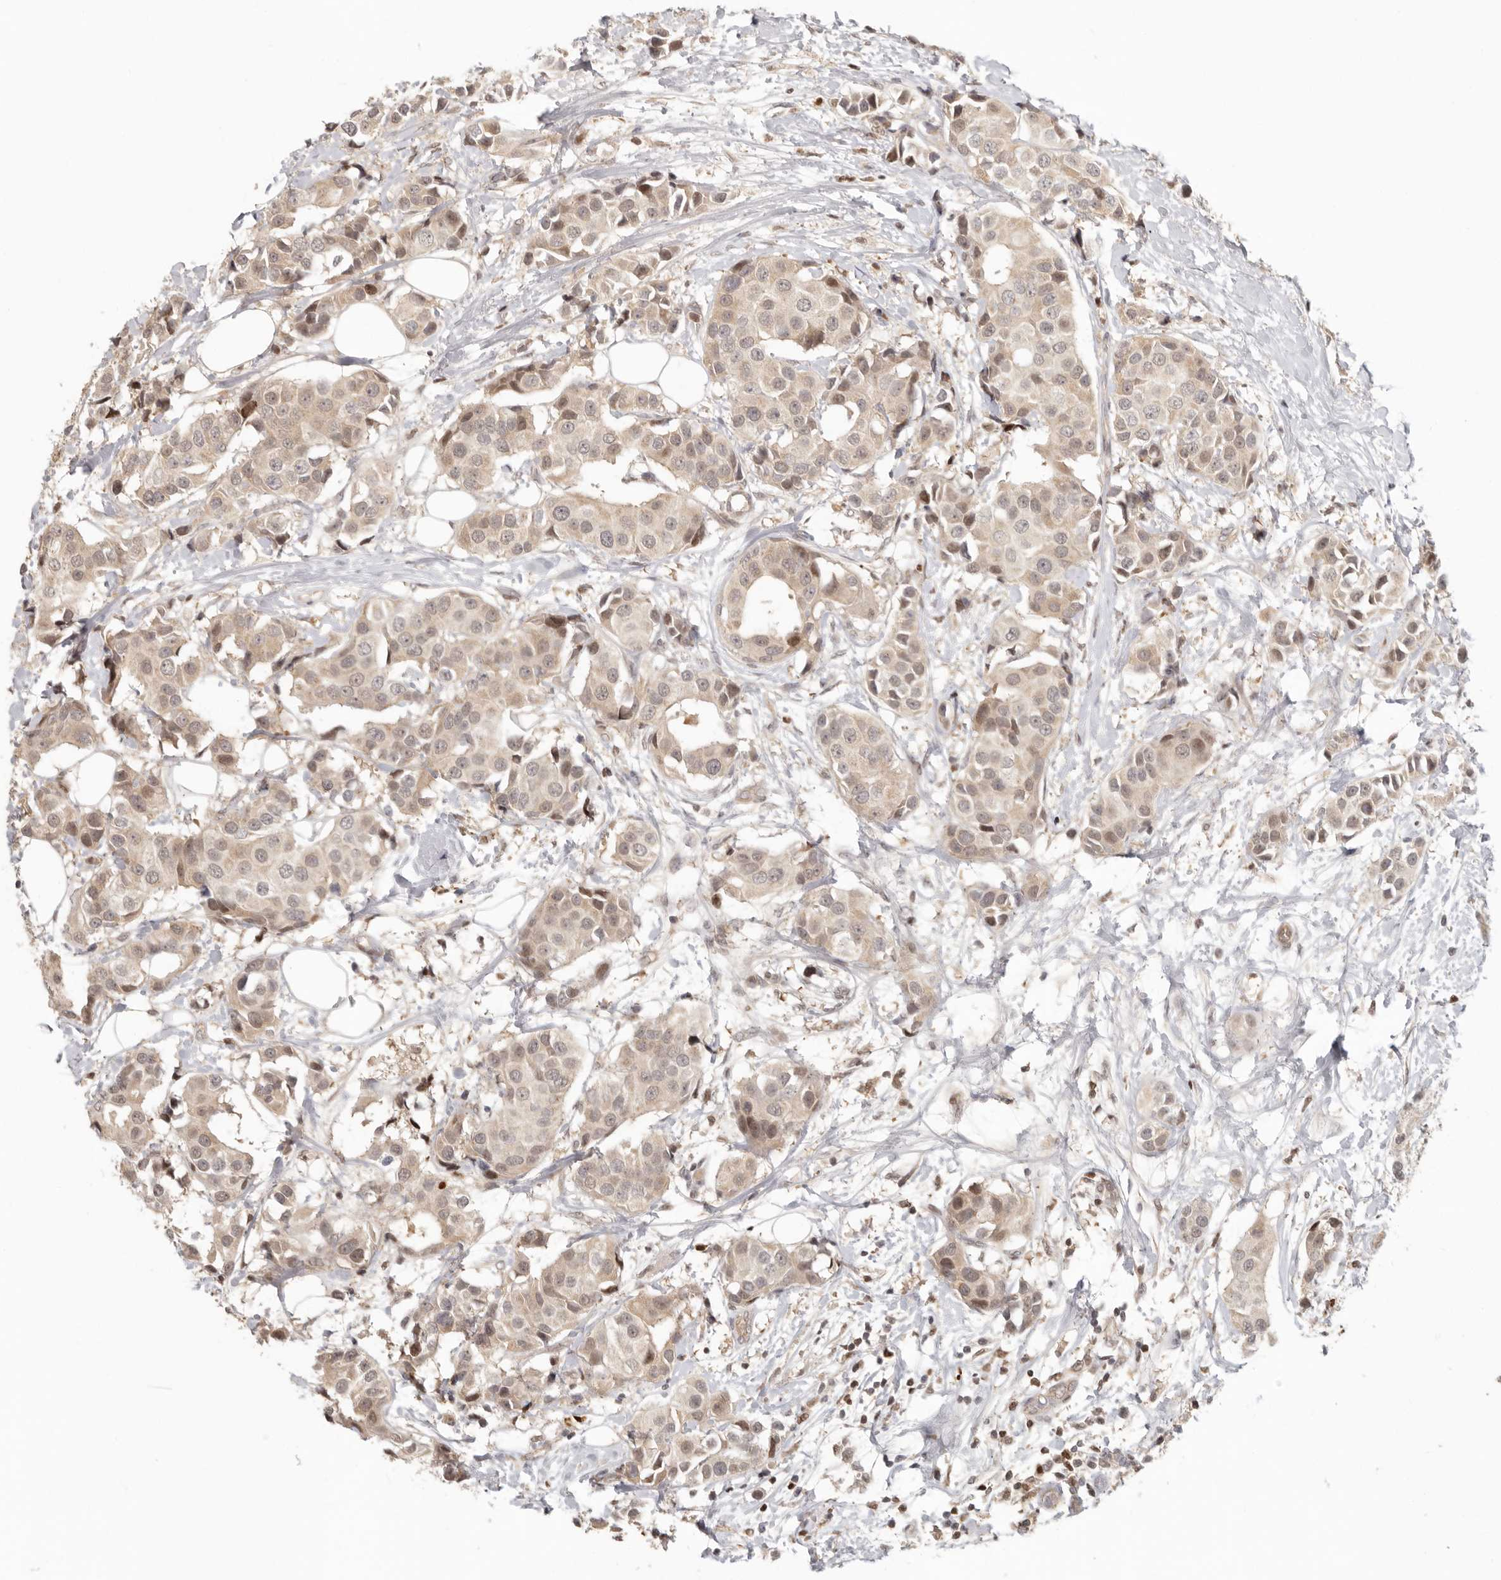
{"staining": {"intensity": "weak", "quantity": ">75%", "location": "cytoplasmic/membranous,nuclear"}, "tissue": "breast cancer", "cell_type": "Tumor cells", "image_type": "cancer", "snomed": [{"axis": "morphology", "description": "Normal tissue, NOS"}, {"axis": "morphology", "description": "Duct carcinoma"}, {"axis": "topography", "description": "Breast"}], "caption": "Breast infiltrating ductal carcinoma was stained to show a protein in brown. There is low levels of weak cytoplasmic/membranous and nuclear expression in about >75% of tumor cells. (Brightfield microscopy of DAB IHC at high magnification).", "gene": "PSMA5", "patient": {"sex": "female", "age": 39}}